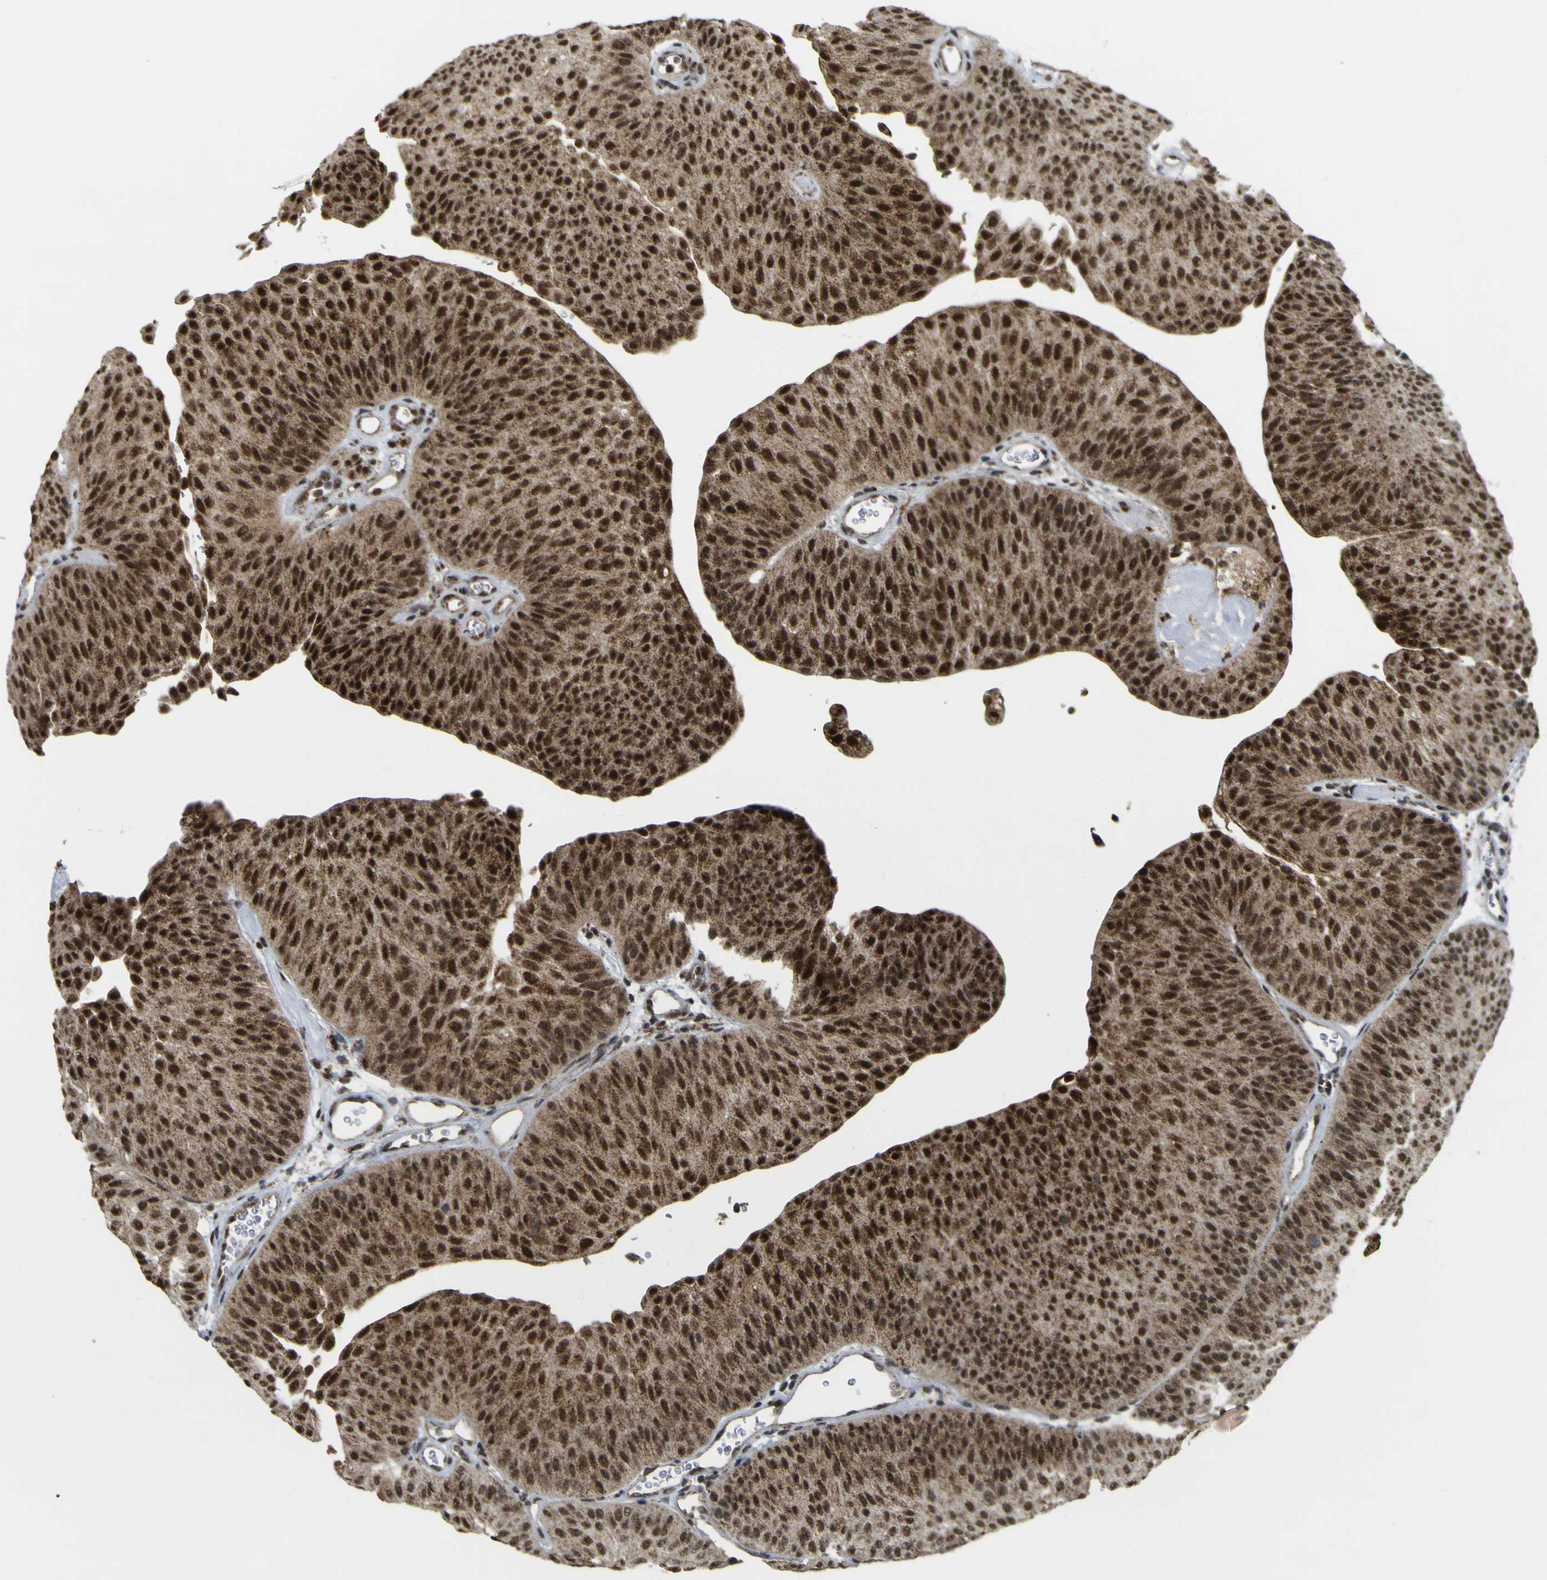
{"staining": {"intensity": "strong", "quantity": ">75%", "location": "cytoplasmic/membranous,nuclear"}, "tissue": "urothelial cancer", "cell_type": "Tumor cells", "image_type": "cancer", "snomed": [{"axis": "morphology", "description": "Urothelial carcinoma, Low grade"}, {"axis": "topography", "description": "Urinary bladder"}], "caption": "Immunohistochemical staining of human low-grade urothelial carcinoma reveals strong cytoplasmic/membranous and nuclear protein positivity in about >75% of tumor cells. The staining is performed using DAB (3,3'-diaminobenzidine) brown chromogen to label protein expression. The nuclei are counter-stained blue using hematoxylin.", "gene": "ACBD5", "patient": {"sex": "female", "age": 60}}